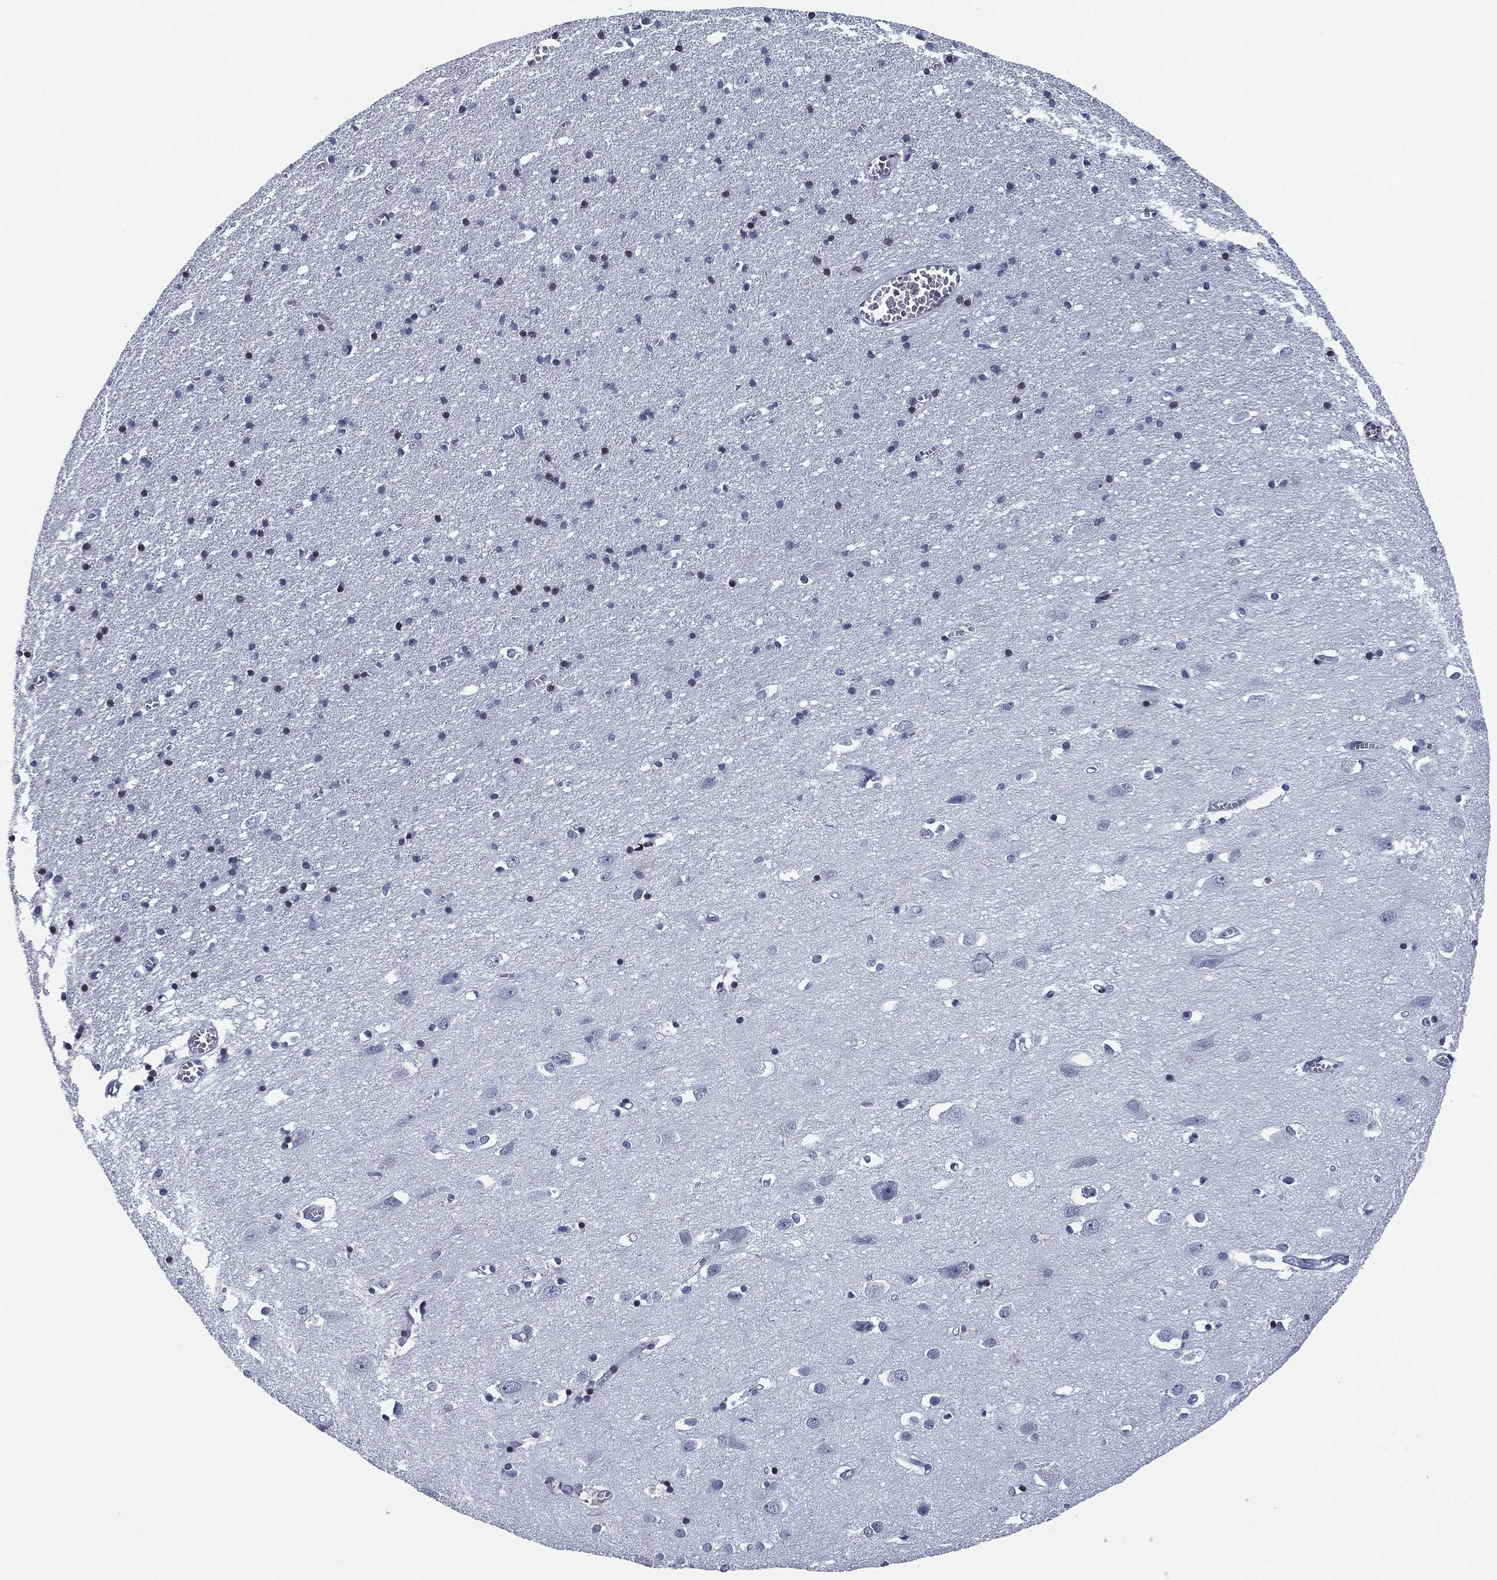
{"staining": {"intensity": "negative", "quantity": "none", "location": "none"}, "tissue": "cerebral cortex", "cell_type": "Endothelial cells", "image_type": "normal", "snomed": [{"axis": "morphology", "description": "Normal tissue, NOS"}, {"axis": "topography", "description": "Cerebral cortex"}], "caption": "Immunohistochemistry of benign cerebral cortex displays no expression in endothelial cells.", "gene": "CCDC144A", "patient": {"sex": "male", "age": 70}}